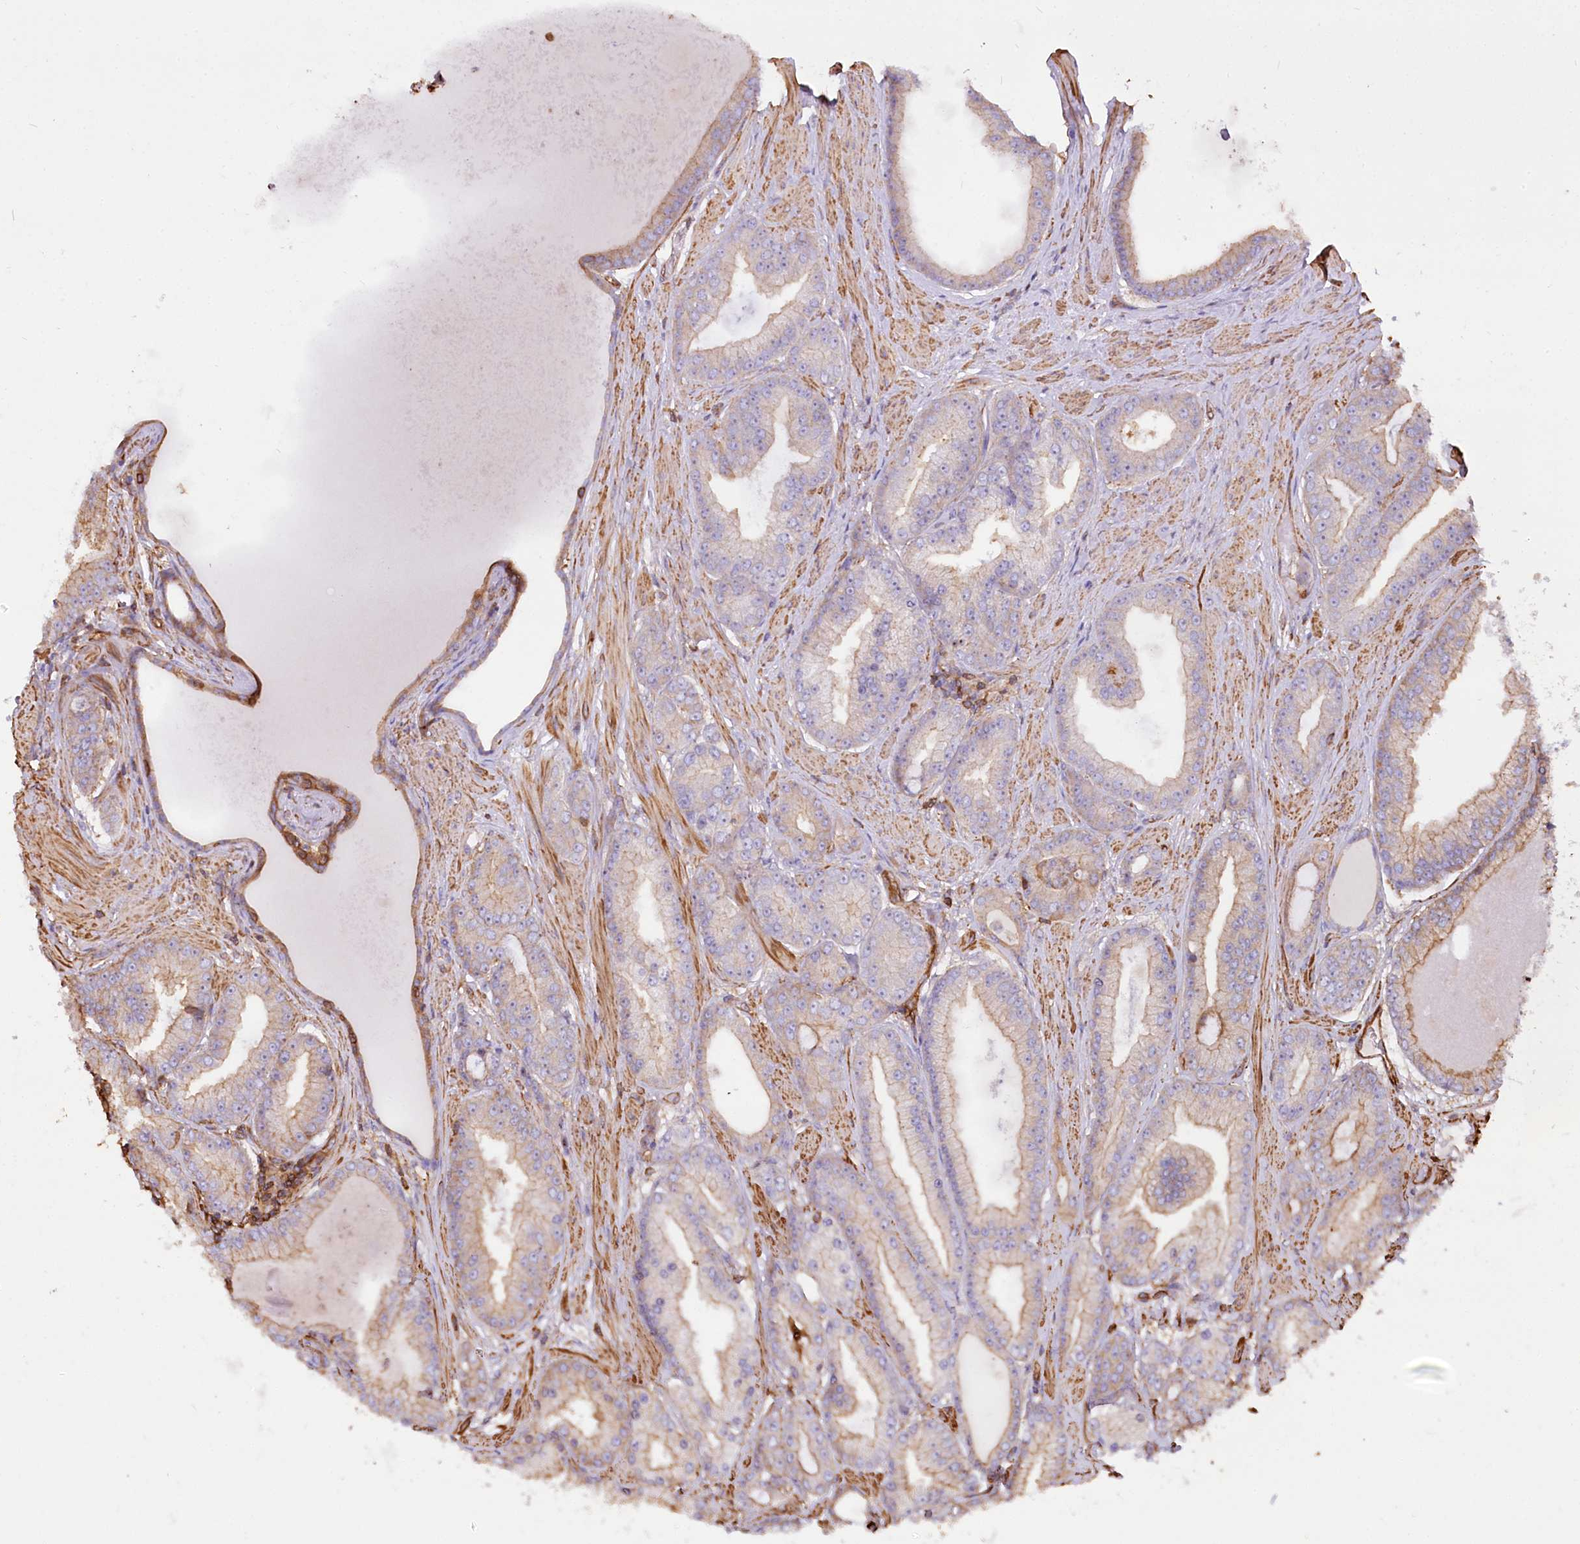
{"staining": {"intensity": "weak", "quantity": "<25%", "location": "cytoplasmic/membranous"}, "tissue": "prostate cancer", "cell_type": "Tumor cells", "image_type": "cancer", "snomed": [{"axis": "morphology", "description": "Adenocarcinoma, High grade"}, {"axis": "topography", "description": "Prostate"}], "caption": "High magnification brightfield microscopy of high-grade adenocarcinoma (prostate) stained with DAB (3,3'-diaminobenzidine) (brown) and counterstained with hematoxylin (blue): tumor cells show no significant expression.", "gene": "WDR36", "patient": {"sex": "male", "age": 59}}